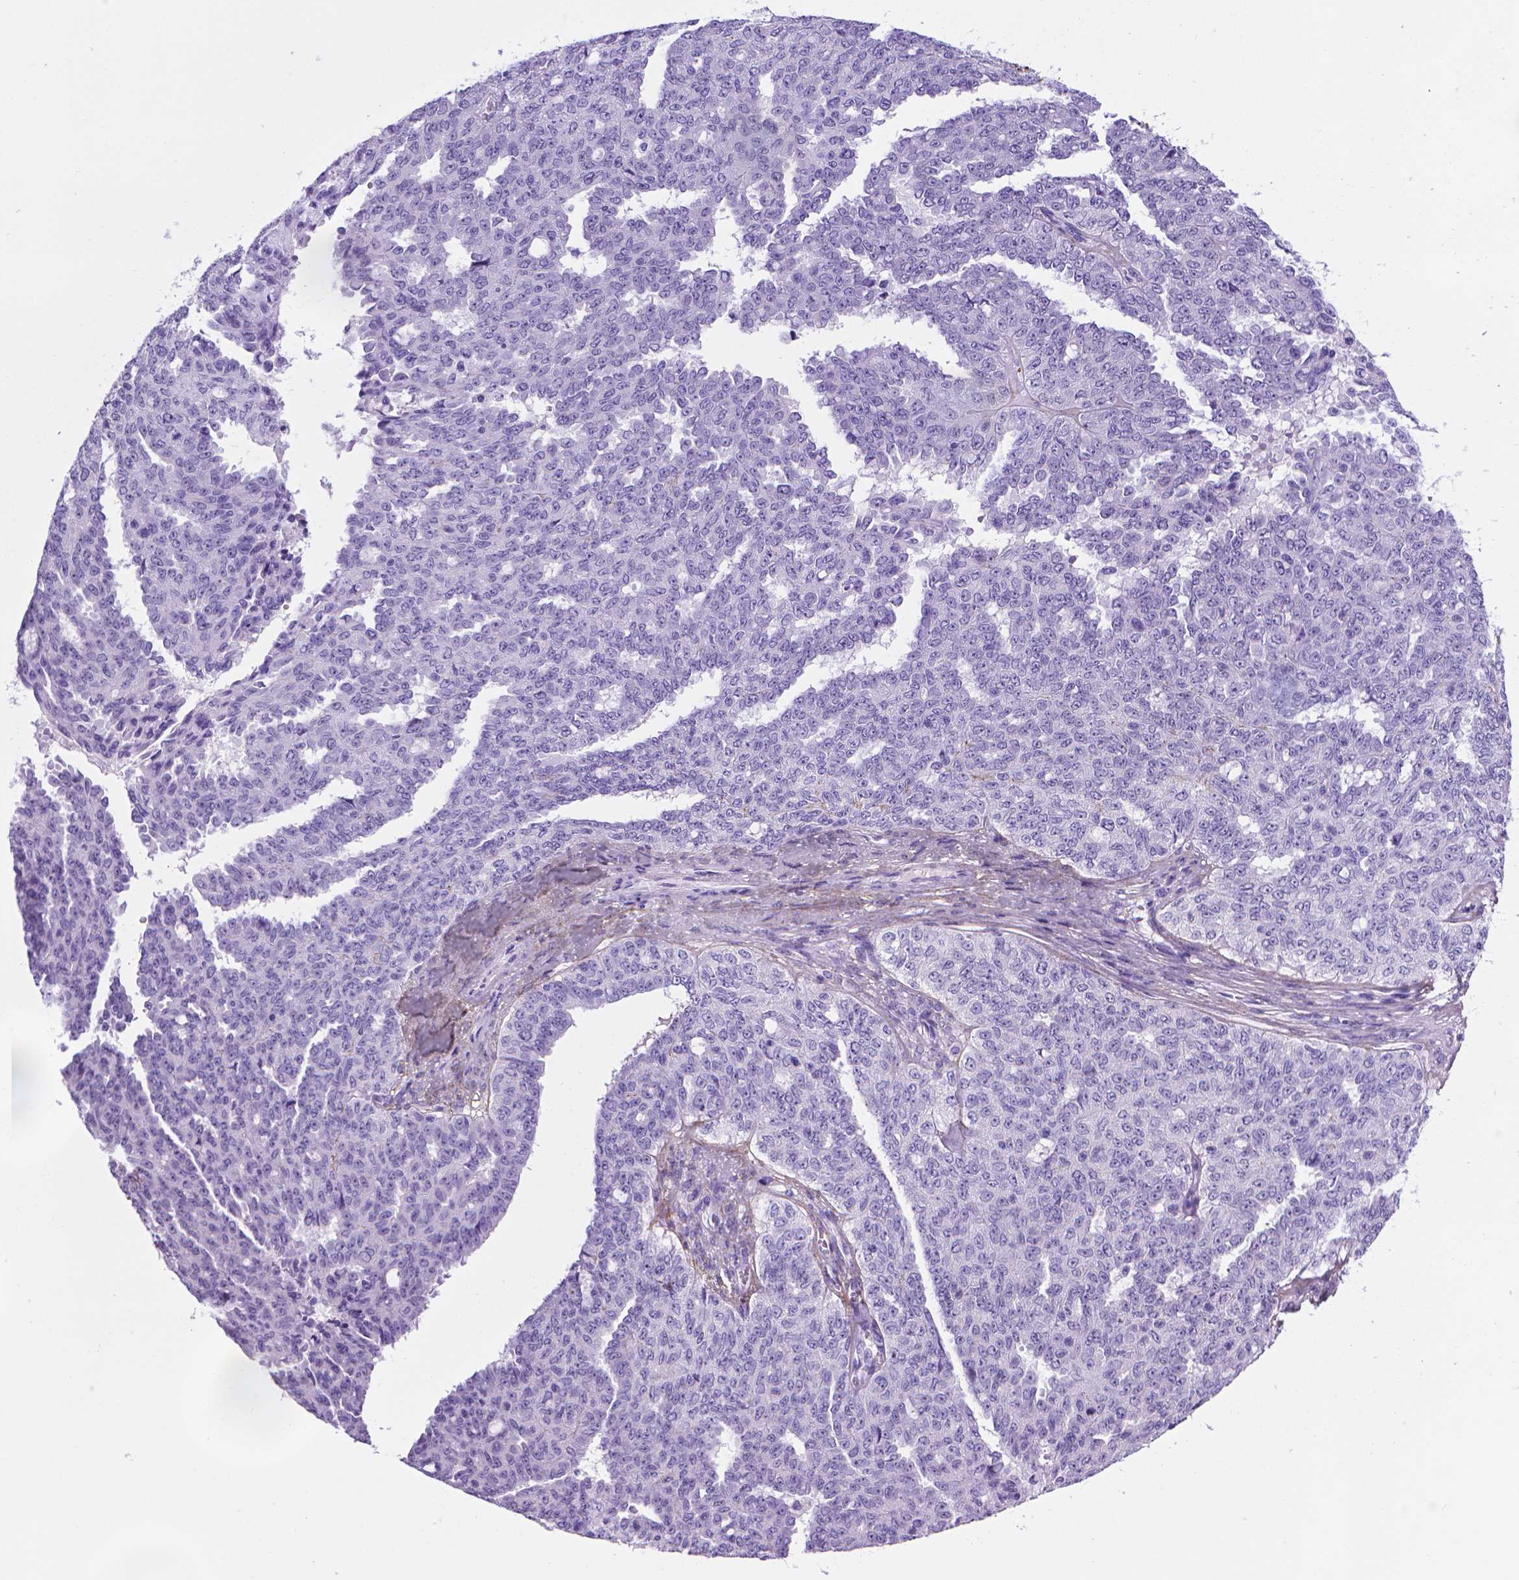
{"staining": {"intensity": "negative", "quantity": "none", "location": "none"}, "tissue": "ovarian cancer", "cell_type": "Tumor cells", "image_type": "cancer", "snomed": [{"axis": "morphology", "description": "Cystadenocarcinoma, serous, NOS"}, {"axis": "topography", "description": "Ovary"}], "caption": "Tumor cells show no significant positivity in ovarian serous cystadenocarcinoma.", "gene": "MFAP2", "patient": {"sex": "female", "age": 71}}